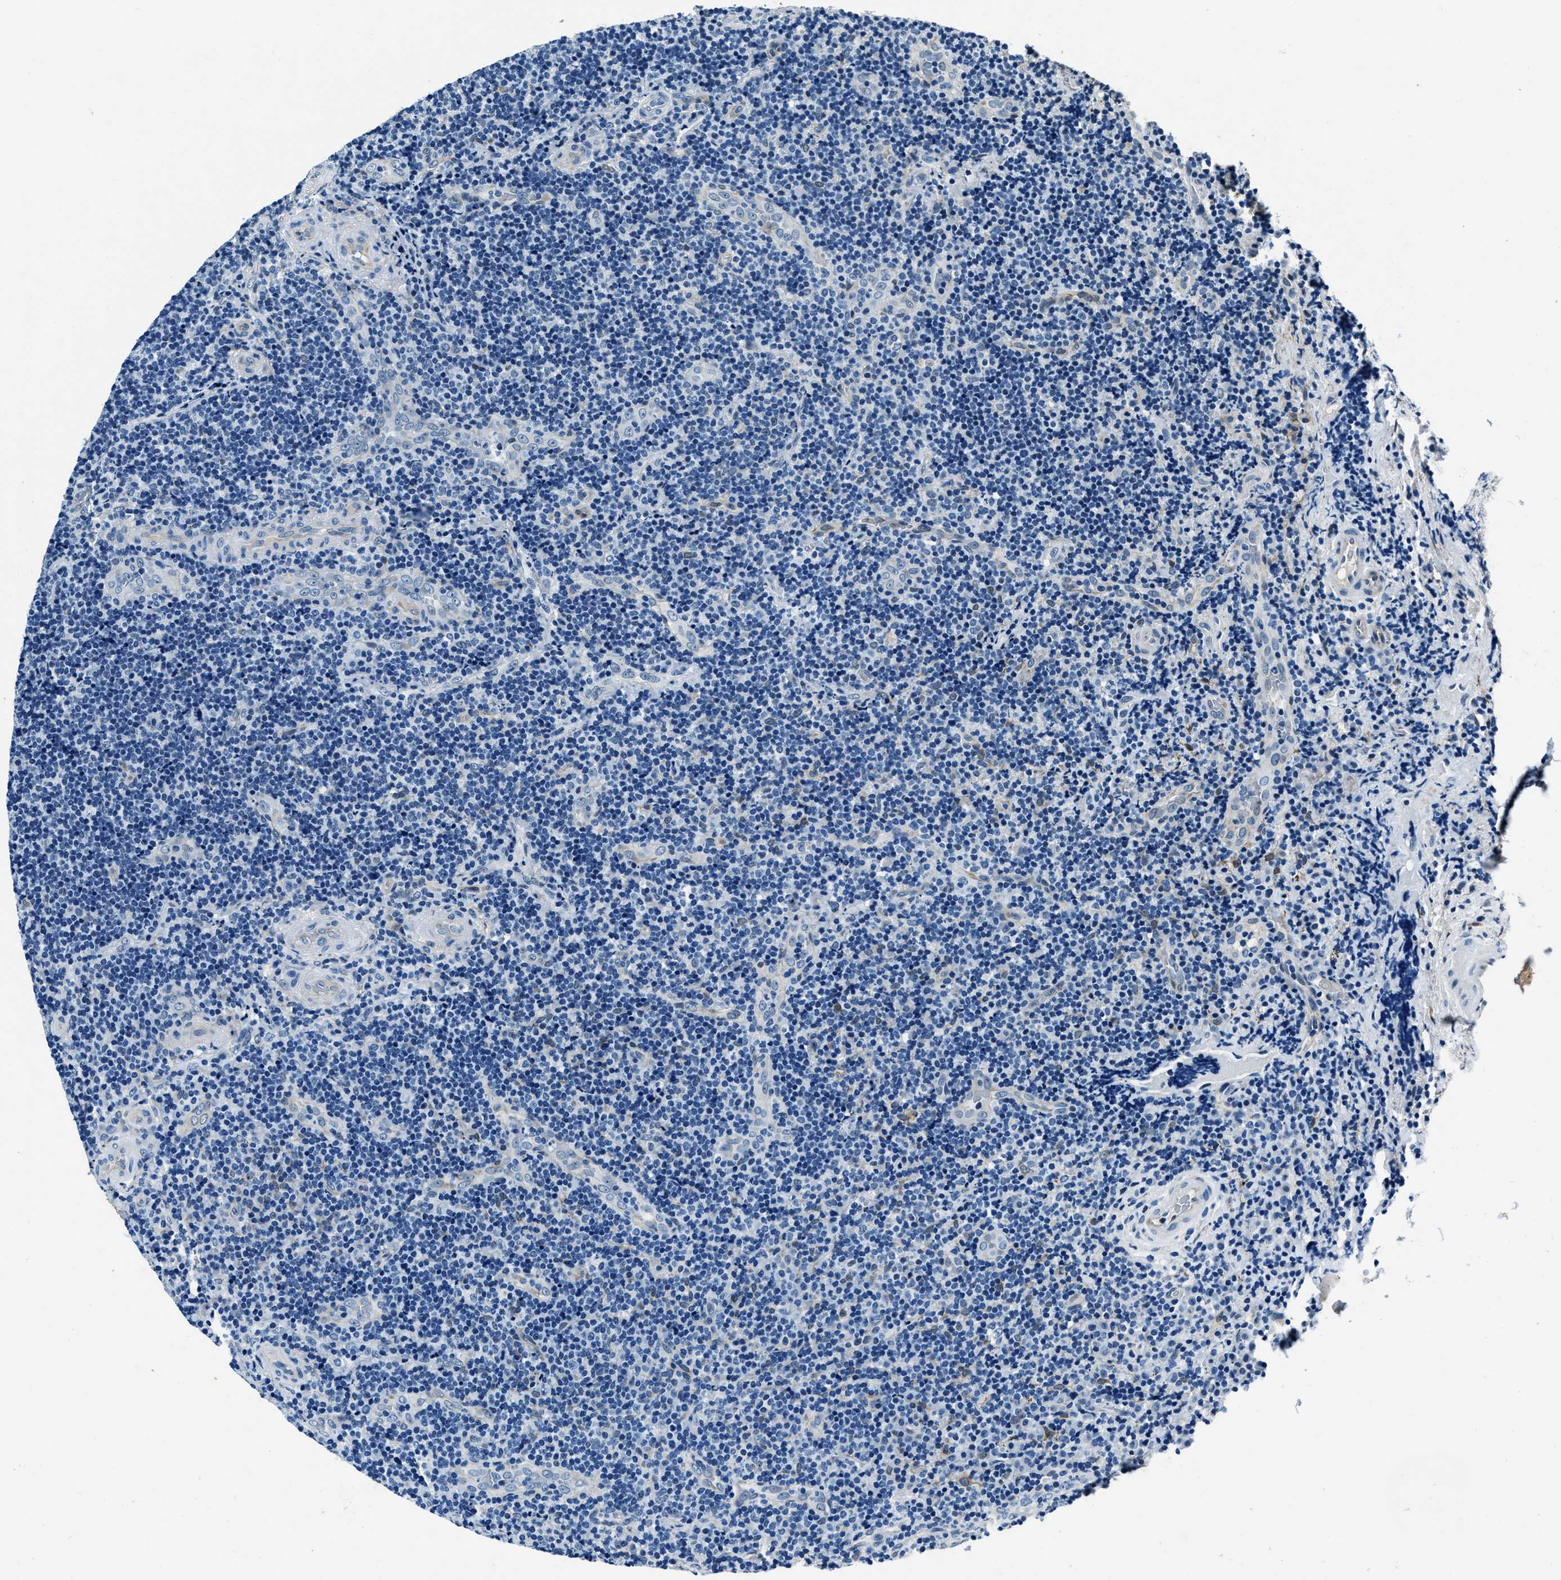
{"staining": {"intensity": "negative", "quantity": "none", "location": "none"}, "tissue": "lymphoma", "cell_type": "Tumor cells", "image_type": "cancer", "snomed": [{"axis": "morphology", "description": "Malignant lymphoma, non-Hodgkin's type, High grade"}, {"axis": "topography", "description": "Tonsil"}], "caption": "The immunohistochemistry (IHC) photomicrograph has no significant positivity in tumor cells of high-grade malignant lymphoma, non-Hodgkin's type tissue.", "gene": "PTPDC1", "patient": {"sex": "female", "age": 36}}